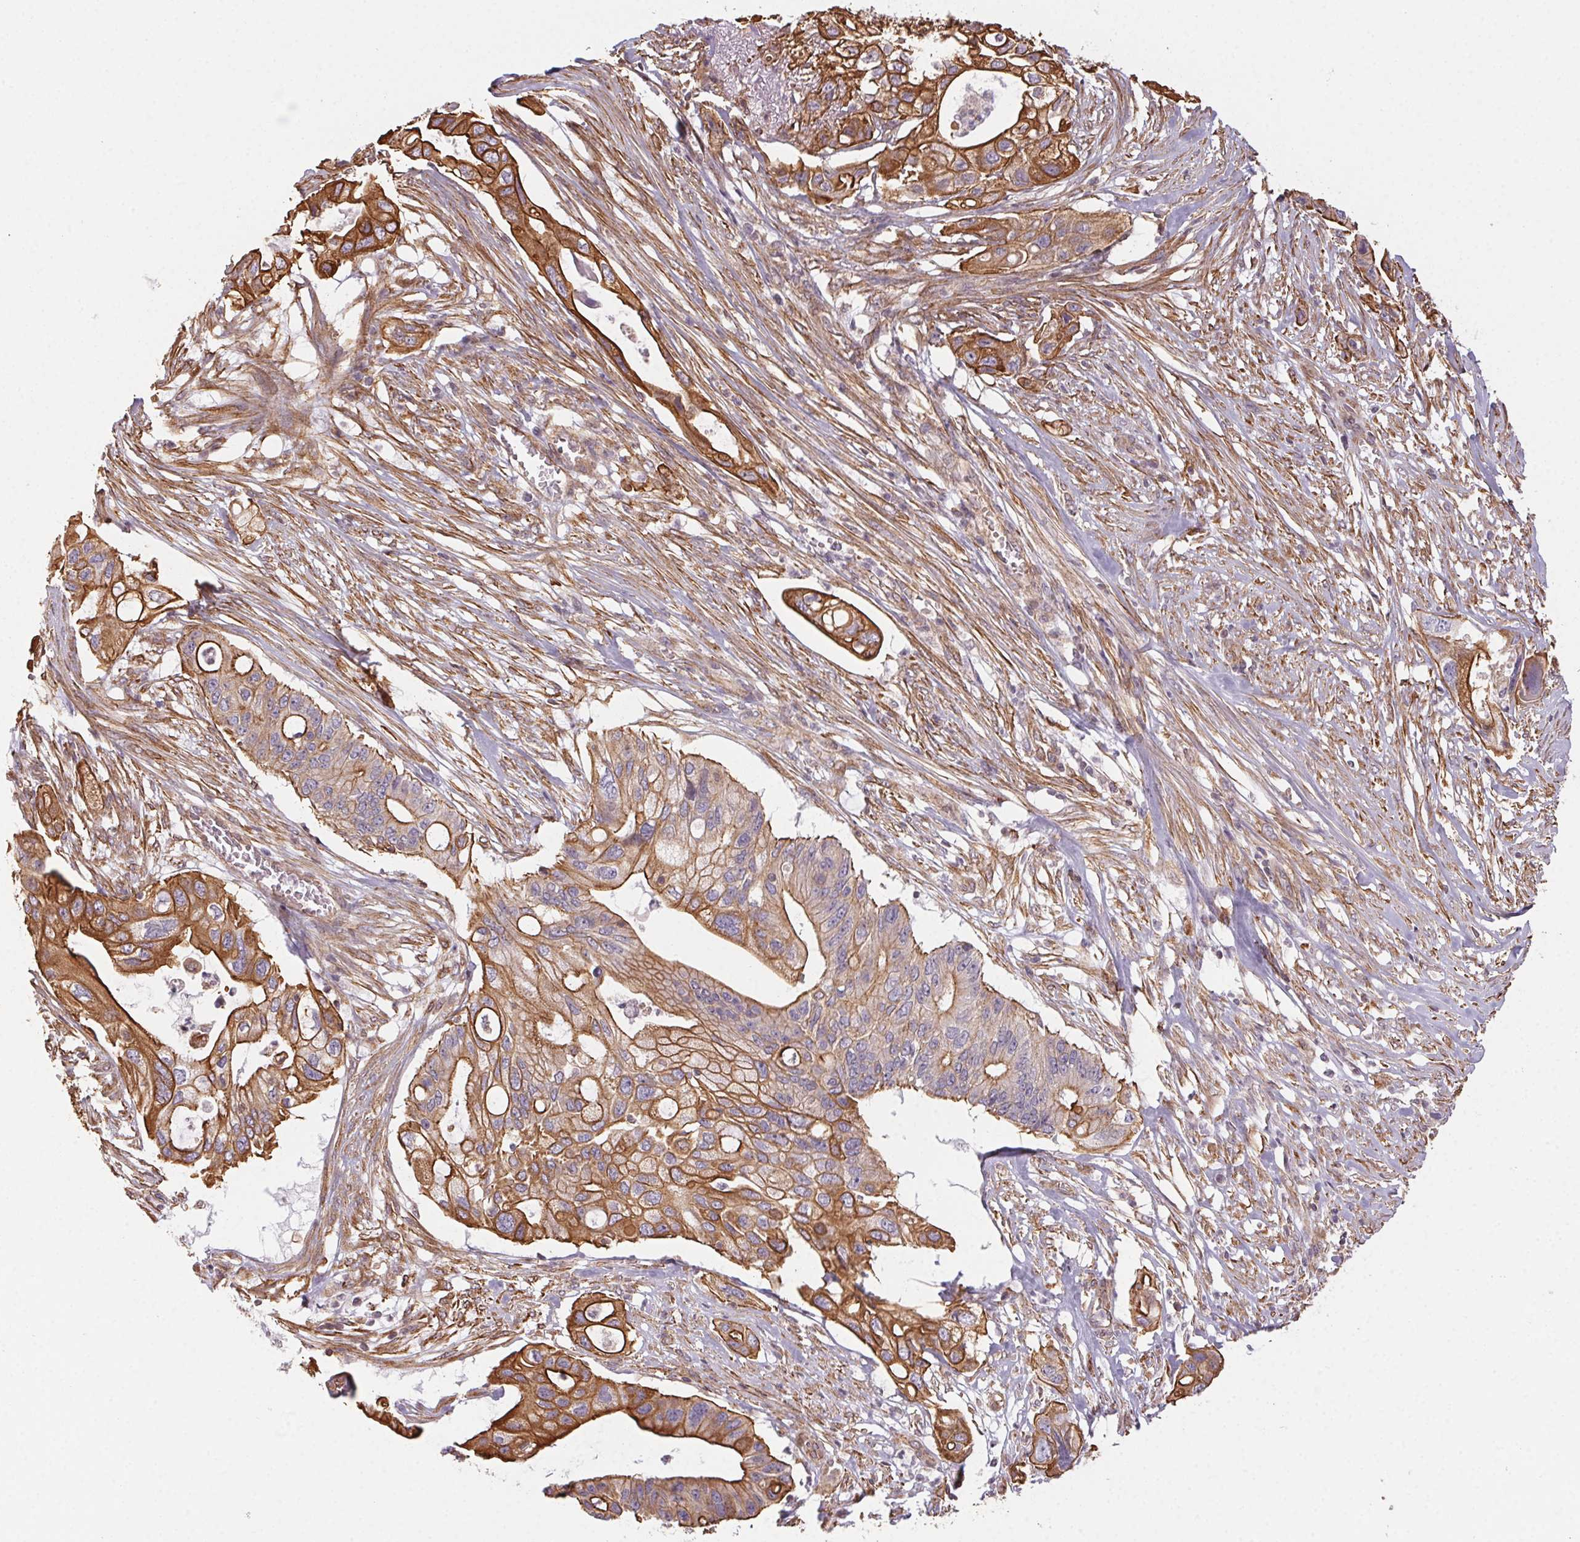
{"staining": {"intensity": "moderate", "quantity": ">75%", "location": "cytoplasmic/membranous"}, "tissue": "pancreatic cancer", "cell_type": "Tumor cells", "image_type": "cancer", "snomed": [{"axis": "morphology", "description": "Adenocarcinoma, NOS"}, {"axis": "topography", "description": "Pancreas"}], "caption": "Protein expression analysis of human adenocarcinoma (pancreatic) reveals moderate cytoplasmic/membranous staining in about >75% of tumor cells.", "gene": "PLA2G4F", "patient": {"sex": "female", "age": 72}}